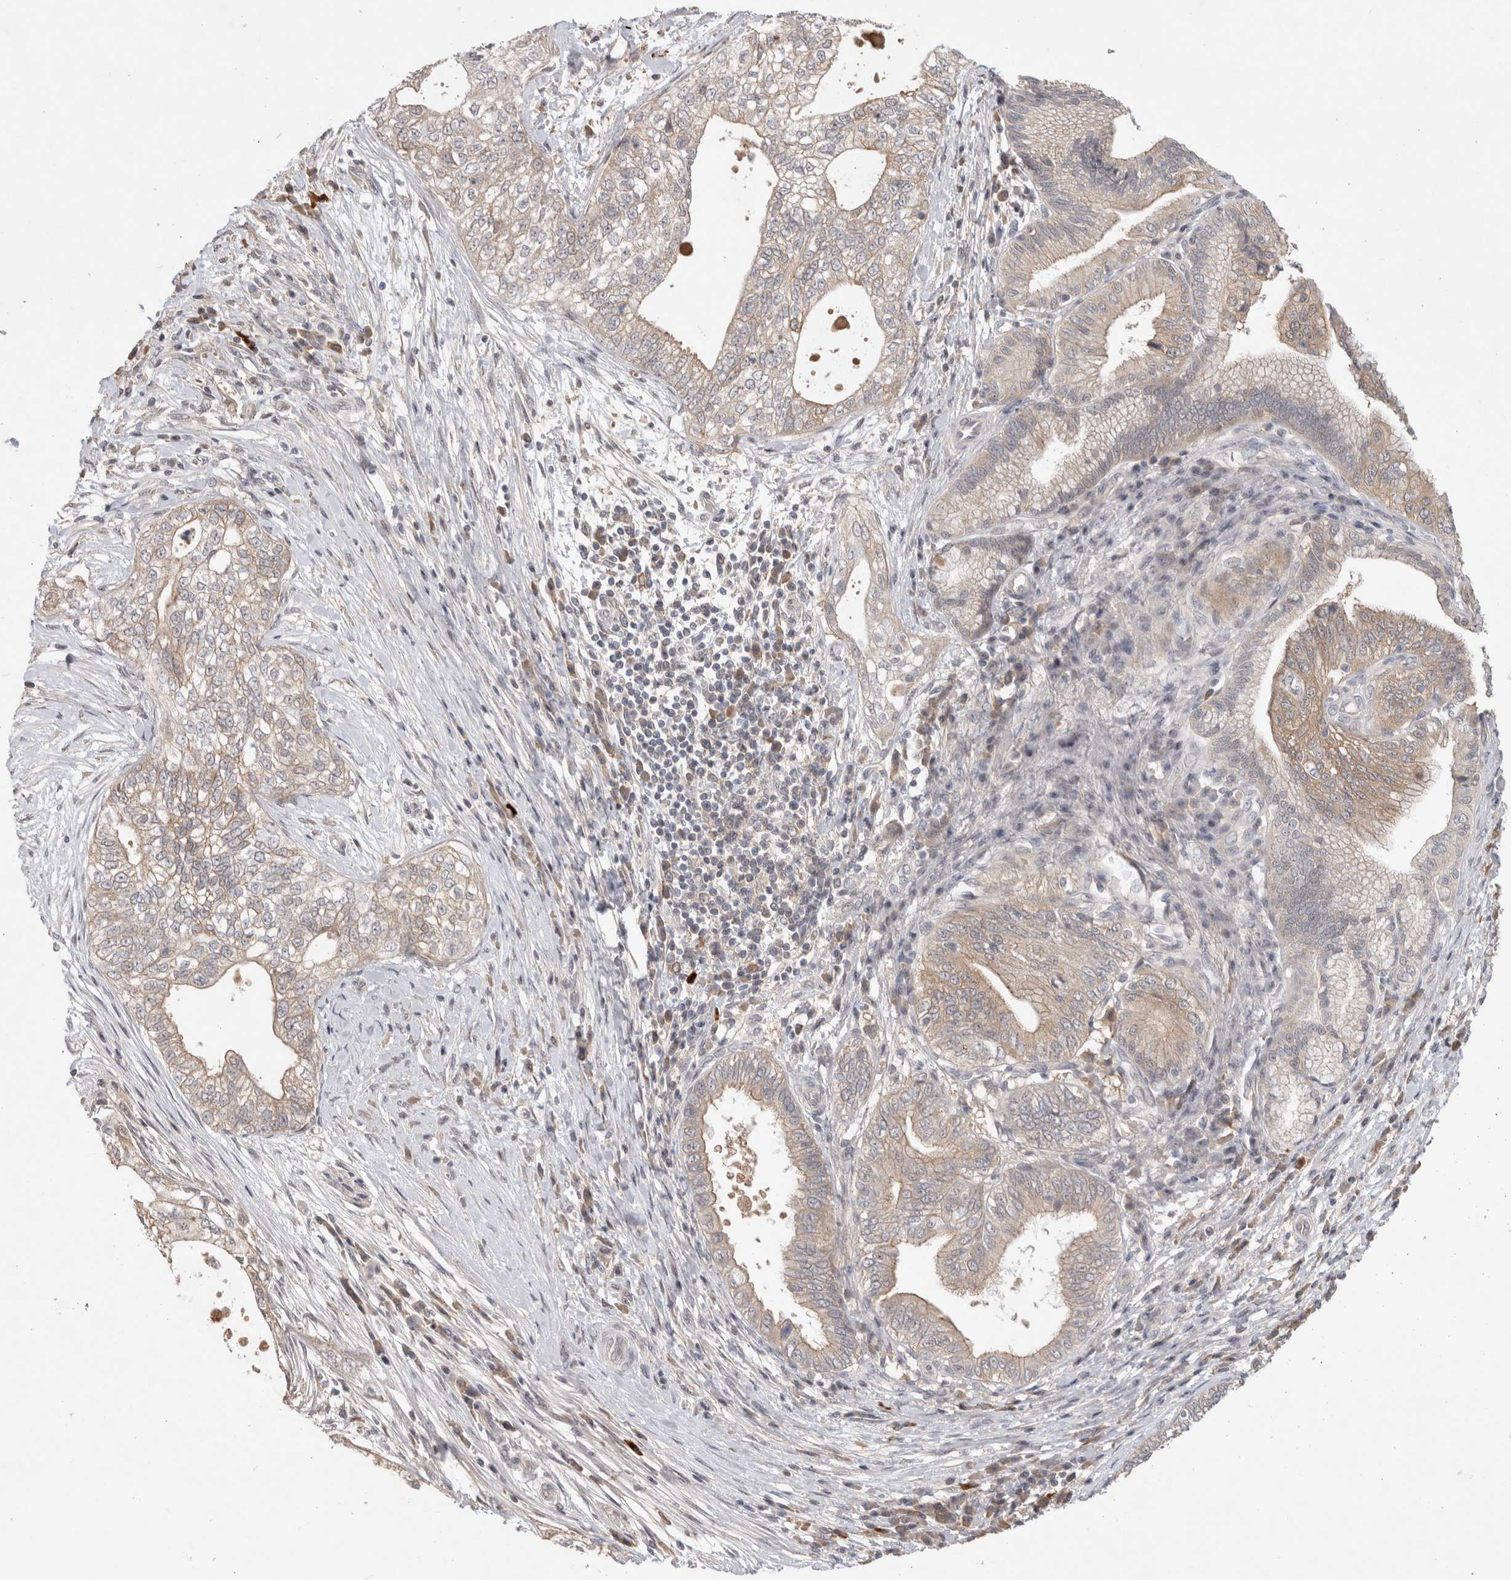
{"staining": {"intensity": "weak", "quantity": "25%-75%", "location": "cytoplasmic/membranous"}, "tissue": "pancreatic cancer", "cell_type": "Tumor cells", "image_type": "cancer", "snomed": [{"axis": "morphology", "description": "Adenocarcinoma, NOS"}, {"axis": "topography", "description": "Pancreas"}], "caption": "Tumor cells demonstrate weak cytoplasmic/membranous staining in about 25%-75% of cells in adenocarcinoma (pancreatic).", "gene": "CERS3", "patient": {"sex": "male", "age": 72}}